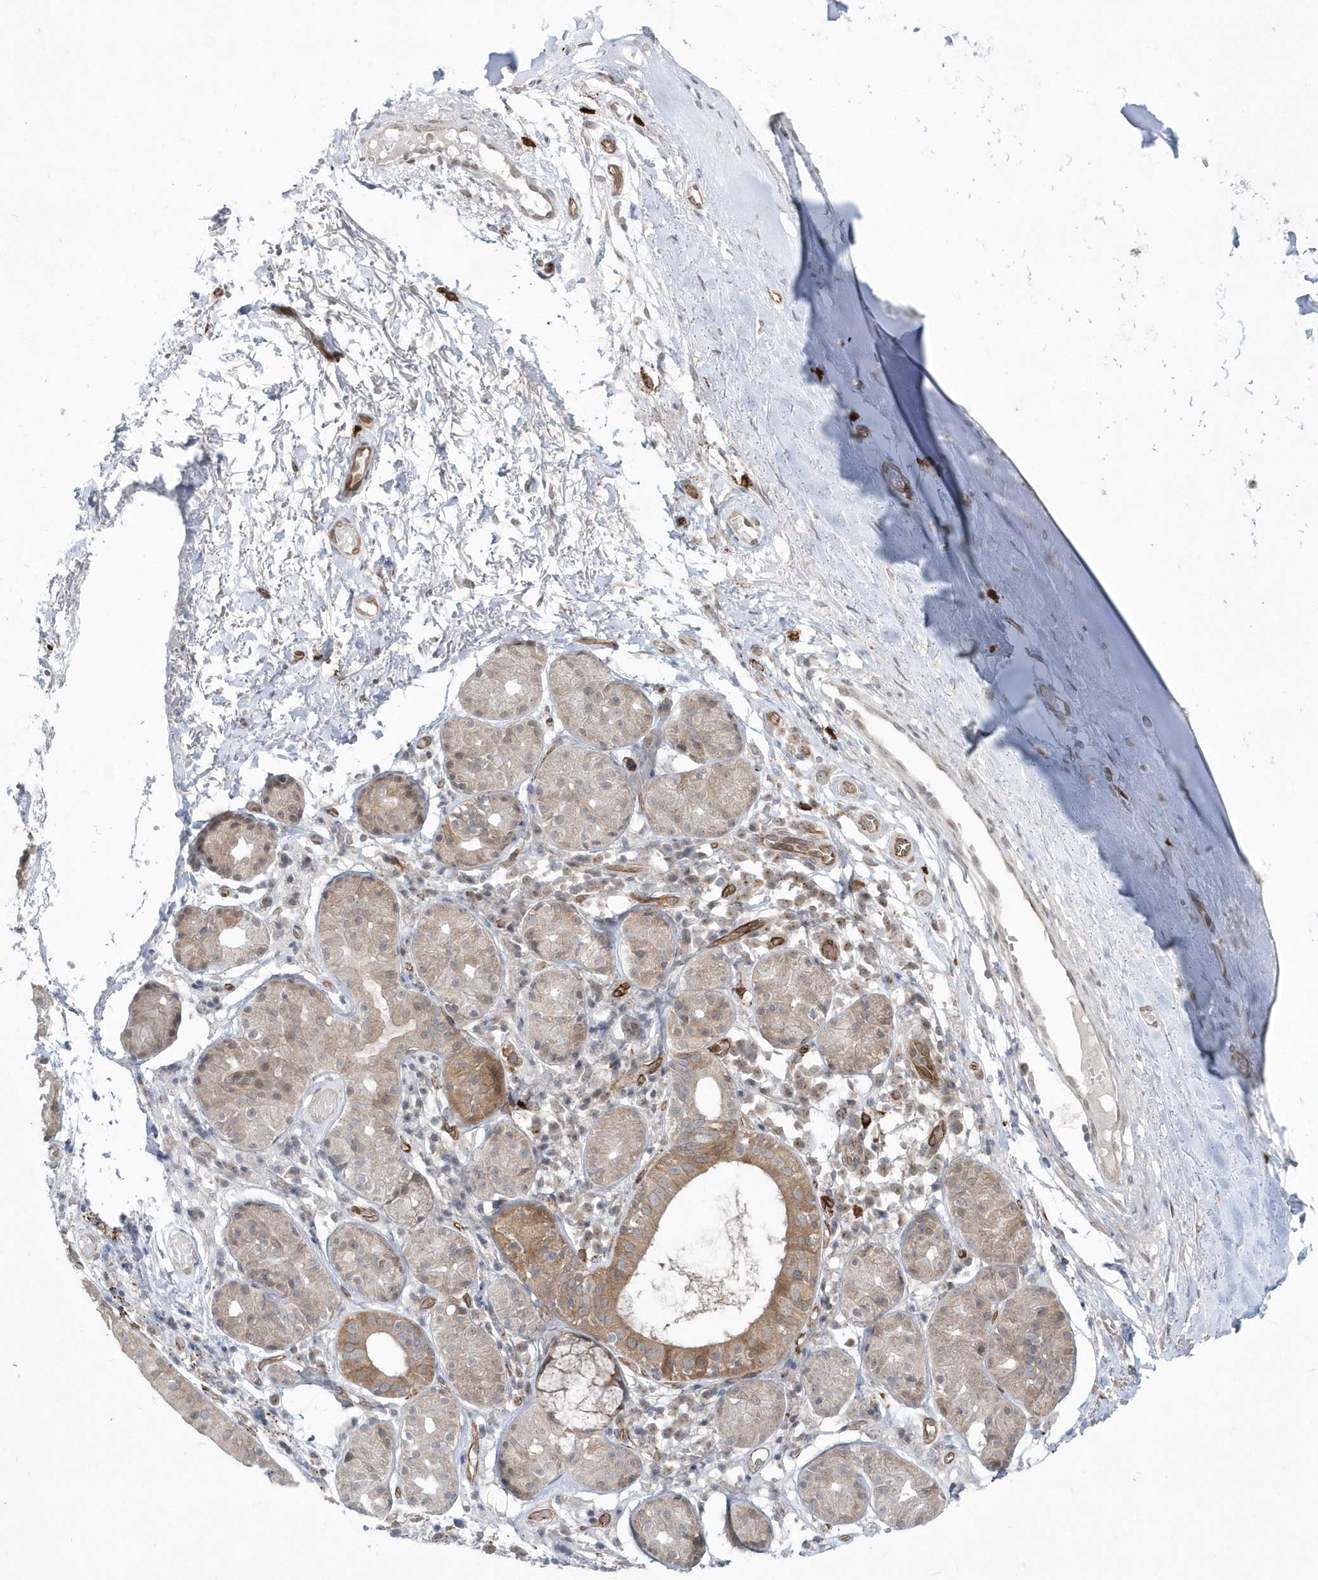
{"staining": {"intensity": "negative", "quantity": "none", "location": "none"}, "tissue": "soft tissue", "cell_type": "Chondrocytes", "image_type": "normal", "snomed": [{"axis": "morphology", "description": "Normal tissue, NOS"}, {"axis": "morphology", "description": "Basal cell carcinoma"}, {"axis": "topography", "description": "Cartilage tissue"}, {"axis": "topography", "description": "Nasopharynx"}, {"axis": "topography", "description": "Oral tissue"}], "caption": "Chondrocytes show no significant protein staining in unremarkable soft tissue. Nuclei are stained in blue.", "gene": "DHX57", "patient": {"sex": "female", "age": 77}}